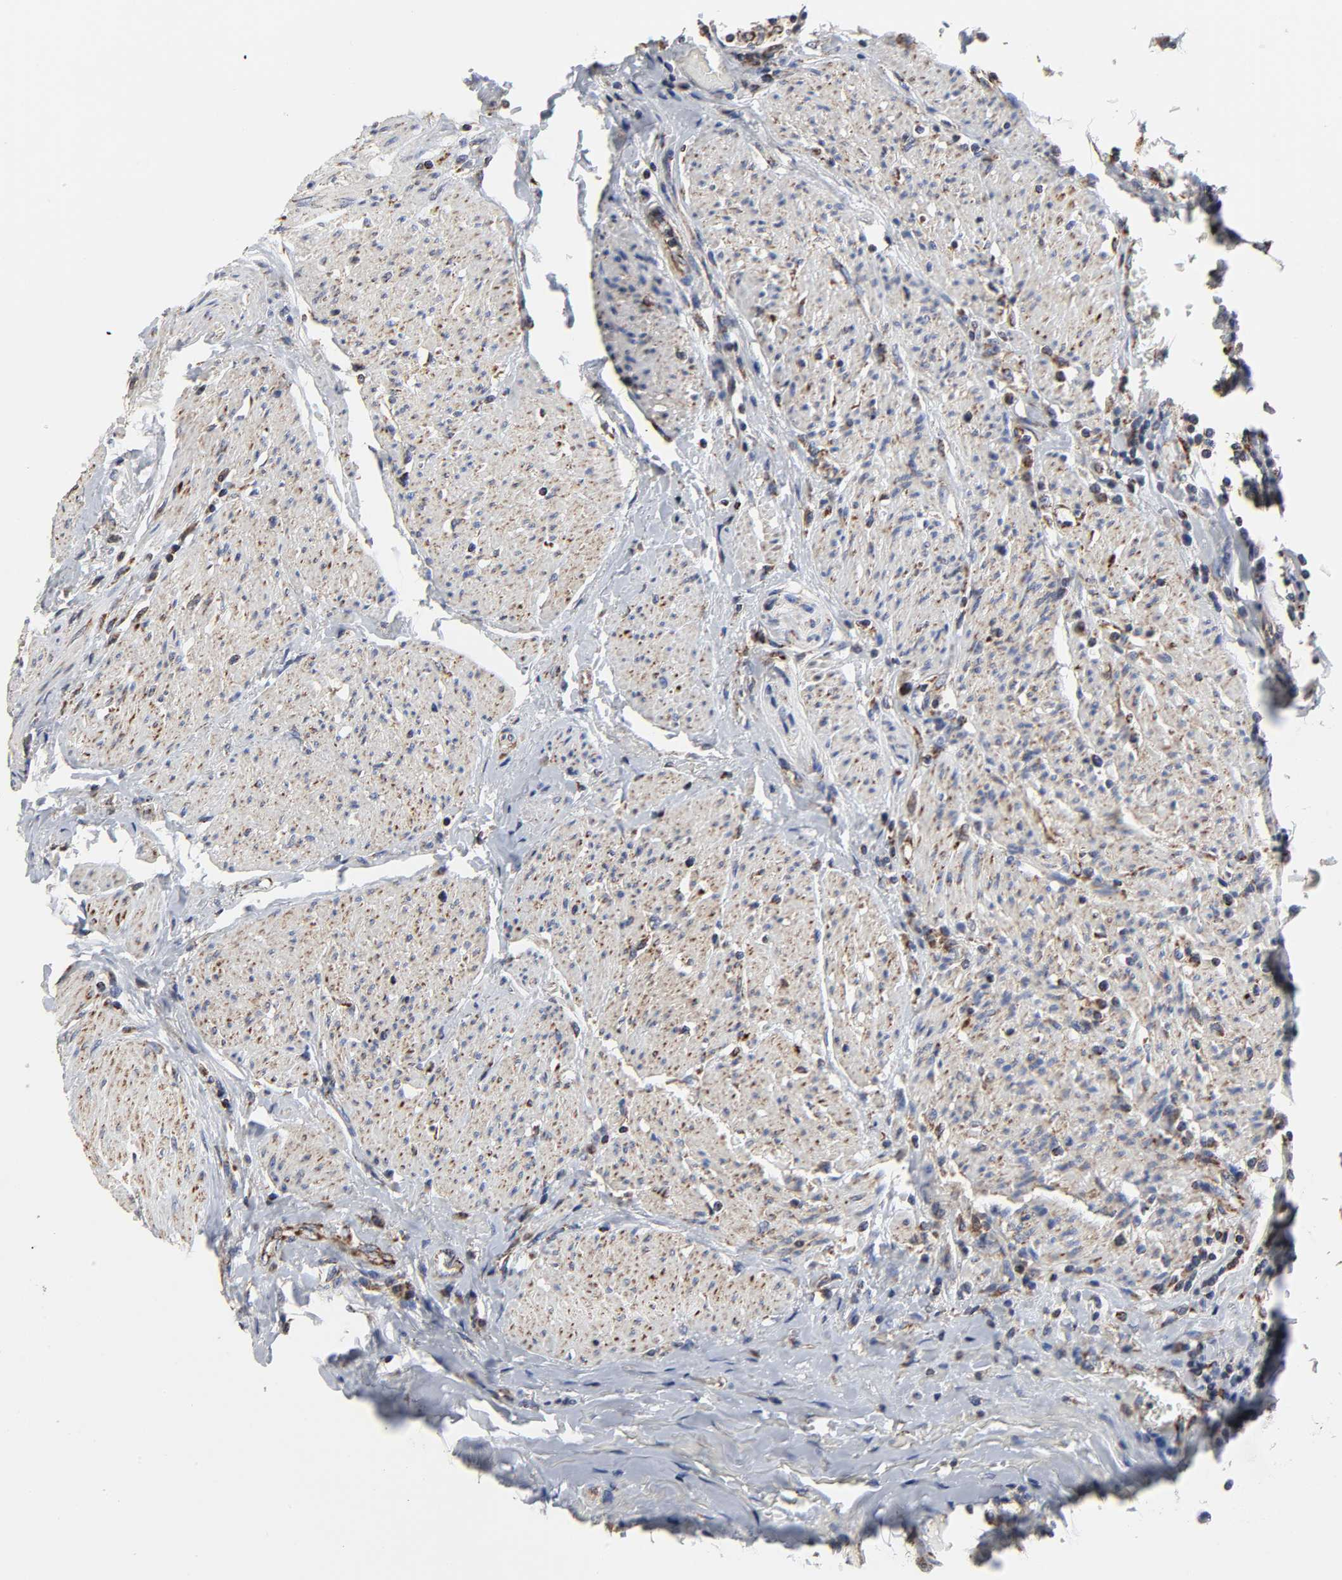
{"staining": {"intensity": "moderate", "quantity": ">75%", "location": "cytoplasmic/membranous"}, "tissue": "urothelial cancer", "cell_type": "Tumor cells", "image_type": "cancer", "snomed": [{"axis": "morphology", "description": "Urothelial carcinoma, High grade"}, {"axis": "topography", "description": "Urinary bladder"}], "caption": "A high-resolution photomicrograph shows immunohistochemistry staining of high-grade urothelial carcinoma, which shows moderate cytoplasmic/membranous staining in approximately >75% of tumor cells.", "gene": "COX6B1", "patient": {"sex": "female", "age": 80}}